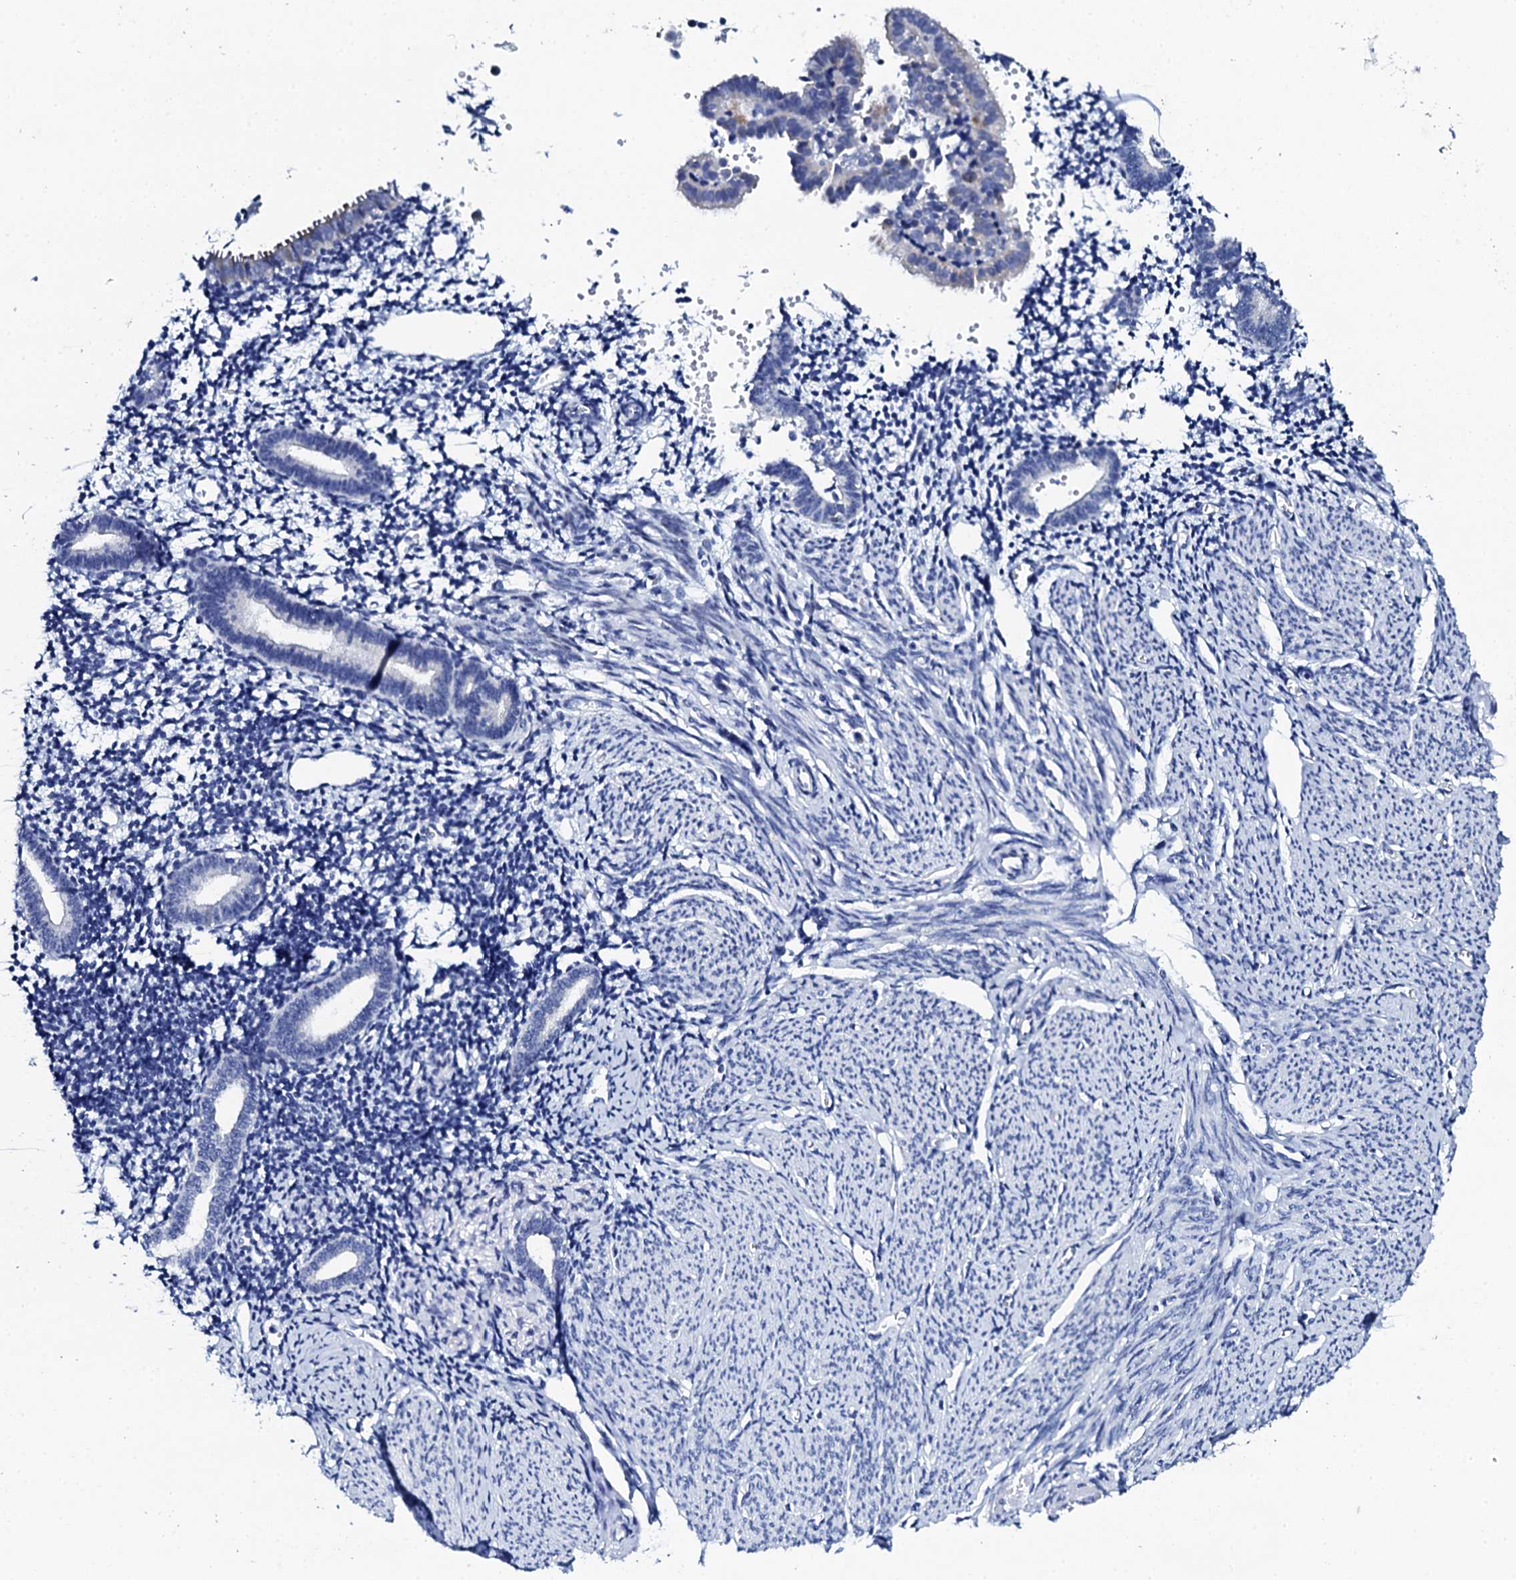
{"staining": {"intensity": "negative", "quantity": "none", "location": "none"}, "tissue": "endometrium", "cell_type": "Cells in endometrial stroma", "image_type": "normal", "snomed": [{"axis": "morphology", "description": "Normal tissue, NOS"}, {"axis": "topography", "description": "Endometrium"}], "caption": "This photomicrograph is of unremarkable endometrium stained with immunohistochemistry (IHC) to label a protein in brown with the nuclei are counter-stained blue. There is no staining in cells in endometrial stroma. Nuclei are stained in blue.", "gene": "NUDT13", "patient": {"sex": "female", "age": 56}}